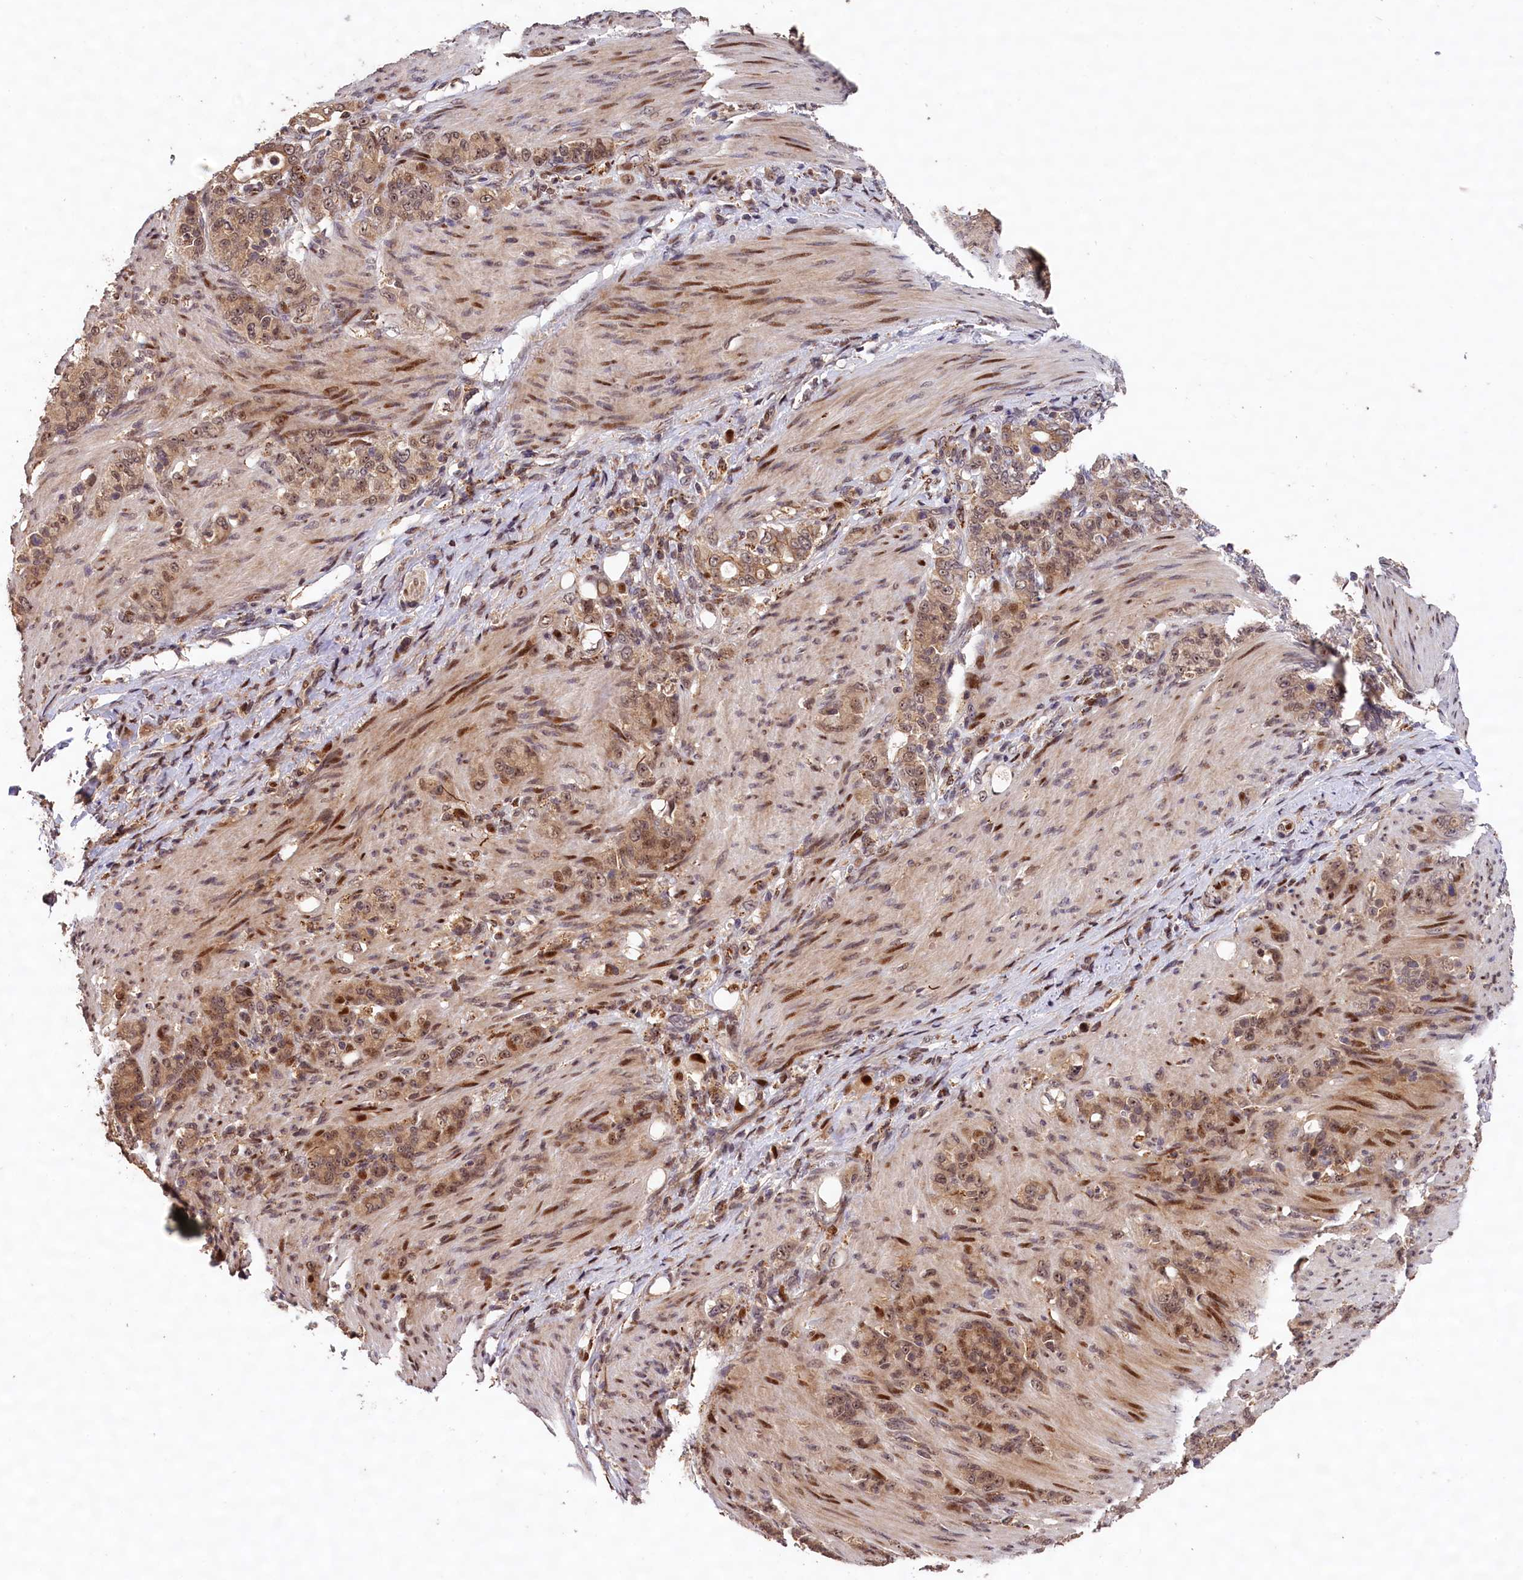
{"staining": {"intensity": "moderate", "quantity": ">75%", "location": "cytoplasmic/membranous,nuclear"}, "tissue": "stomach cancer", "cell_type": "Tumor cells", "image_type": "cancer", "snomed": [{"axis": "morphology", "description": "Adenocarcinoma, NOS"}, {"axis": "topography", "description": "Stomach"}], "caption": "Immunohistochemical staining of stomach adenocarcinoma shows moderate cytoplasmic/membranous and nuclear protein staining in approximately >75% of tumor cells.", "gene": "PHAF1", "patient": {"sex": "female", "age": 79}}